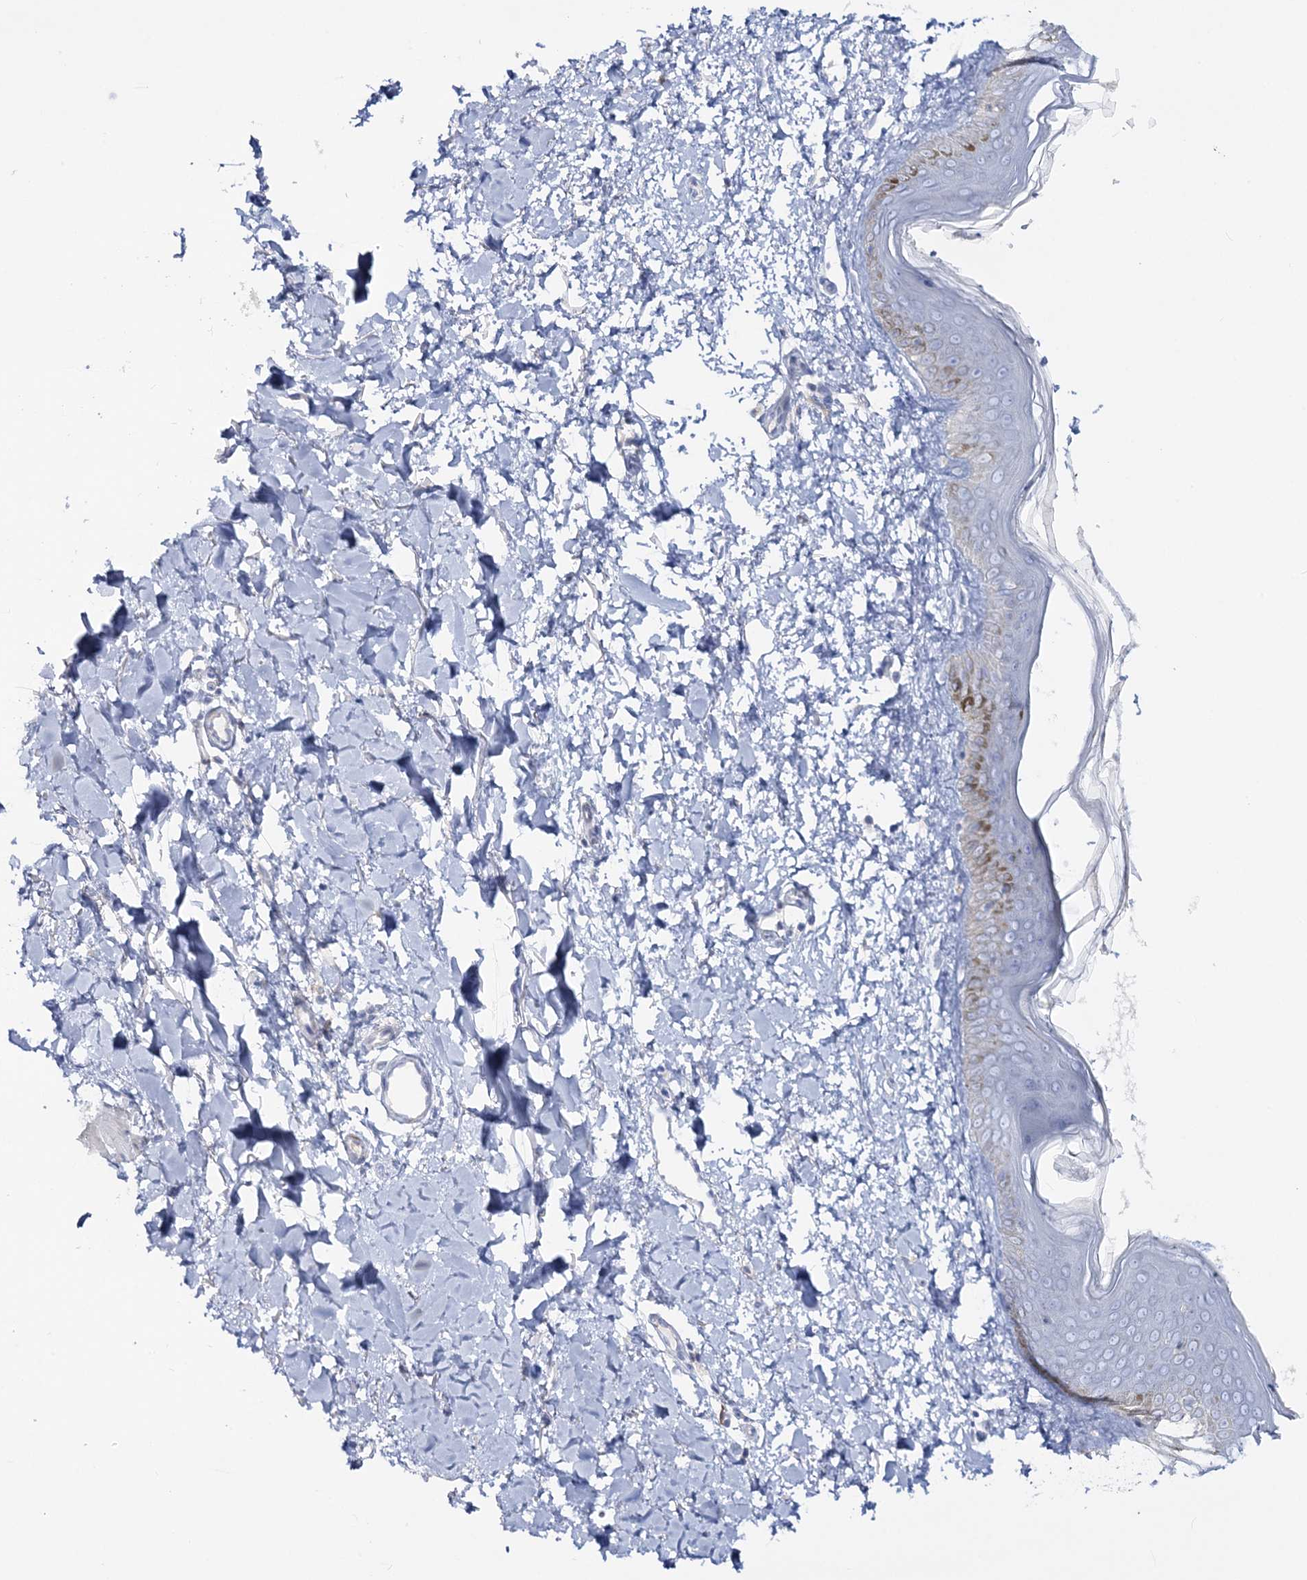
{"staining": {"intensity": "negative", "quantity": "none", "location": "none"}, "tissue": "skin", "cell_type": "Fibroblasts", "image_type": "normal", "snomed": [{"axis": "morphology", "description": "Normal tissue, NOS"}, {"axis": "topography", "description": "Skin"}], "caption": "Immunohistochemistry micrograph of normal skin: human skin stained with DAB displays no significant protein expression in fibroblasts.", "gene": "WDSUB1", "patient": {"sex": "female", "age": 58}}